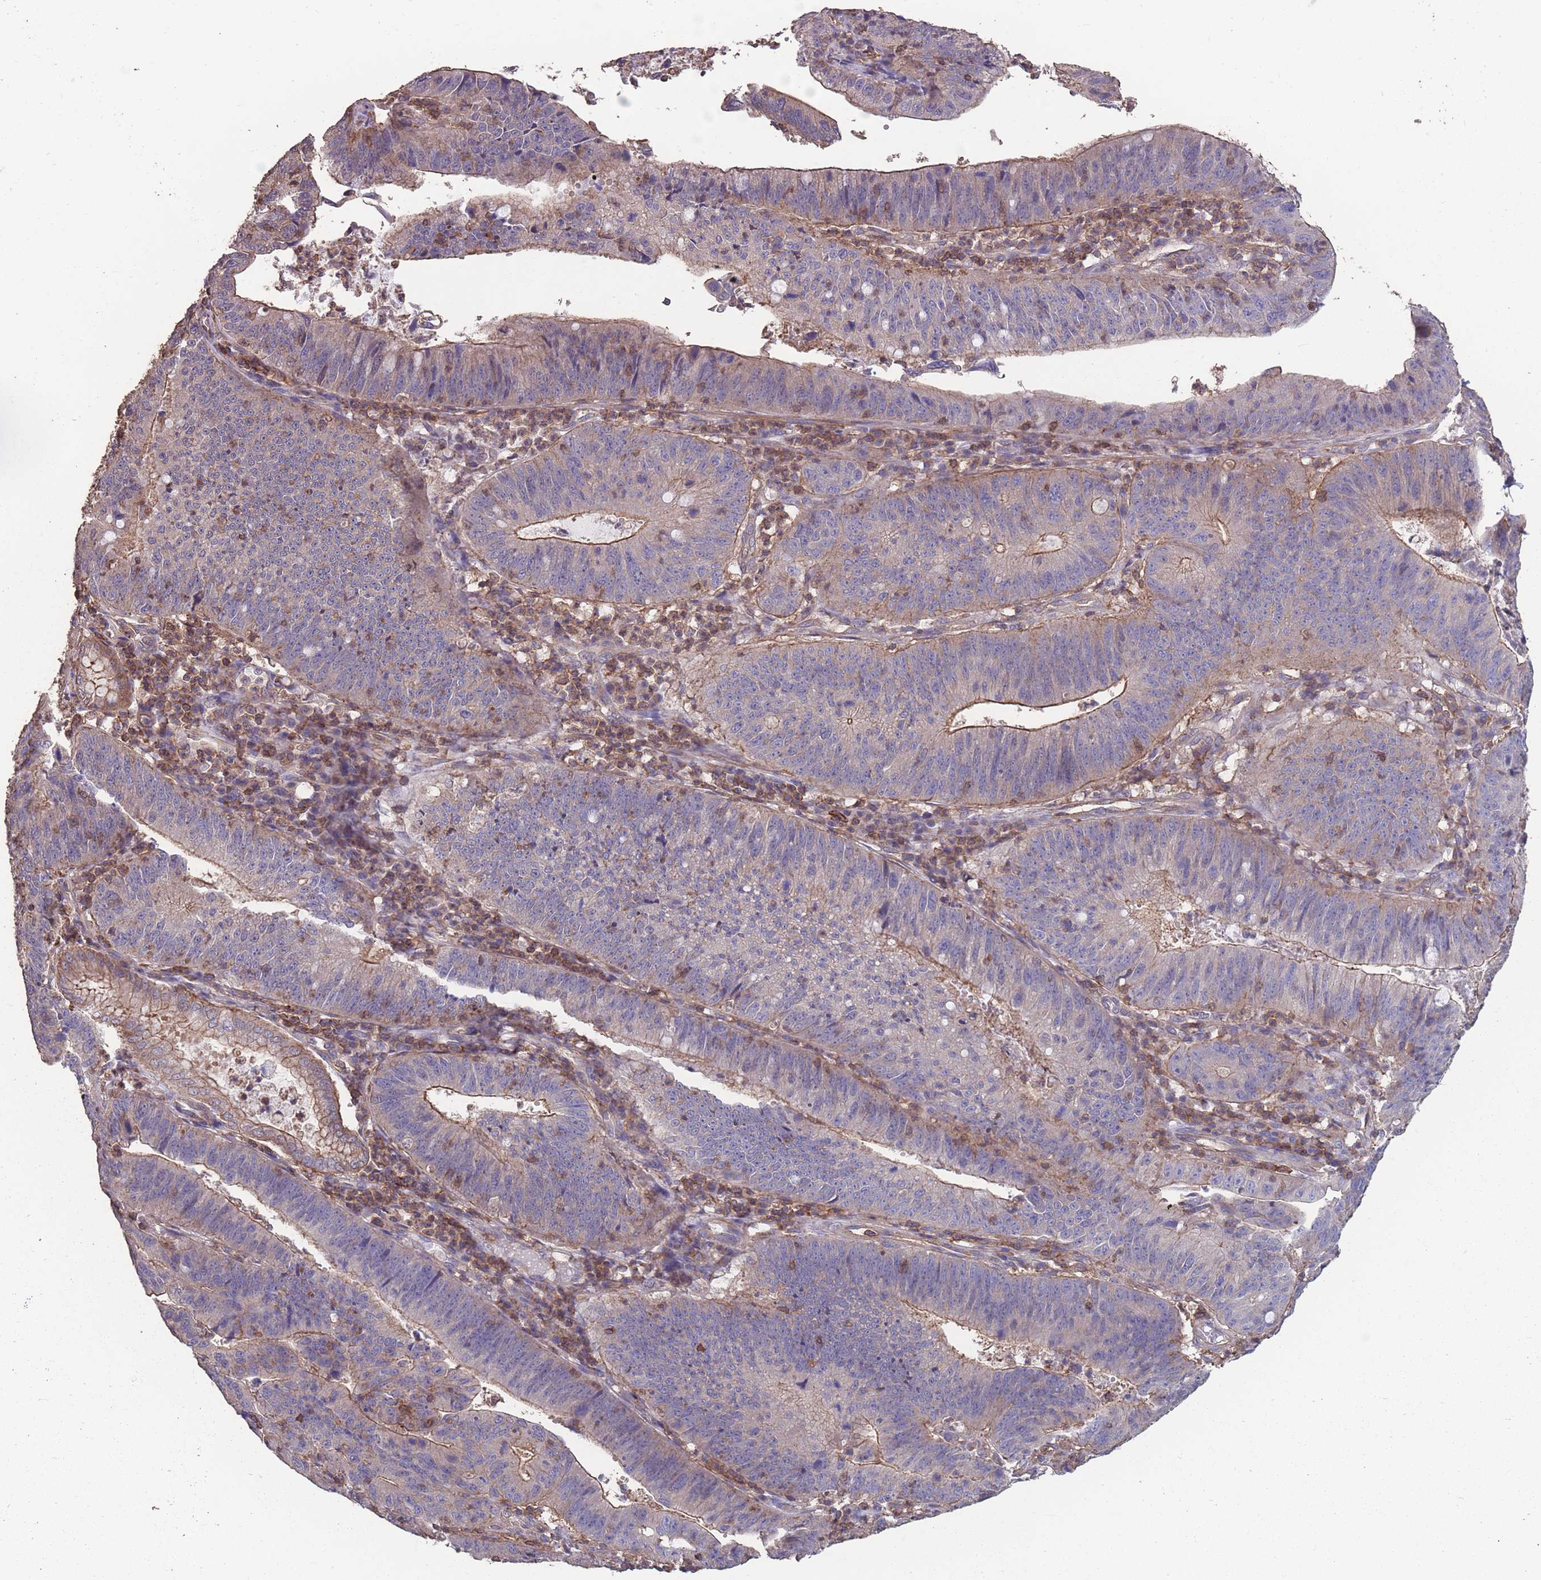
{"staining": {"intensity": "moderate", "quantity": "<25%", "location": "cytoplasmic/membranous"}, "tissue": "stomach cancer", "cell_type": "Tumor cells", "image_type": "cancer", "snomed": [{"axis": "morphology", "description": "Adenocarcinoma, NOS"}, {"axis": "topography", "description": "Stomach"}], "caption": "About <25% of tumor cells in stomach adenocarcinoma show moderate cytoplasmic/membranous protein staining as visualized by brown immunohistochemical staining.", "gene": "NUDT21", "patient": {"sex": "male", "age": 59}}